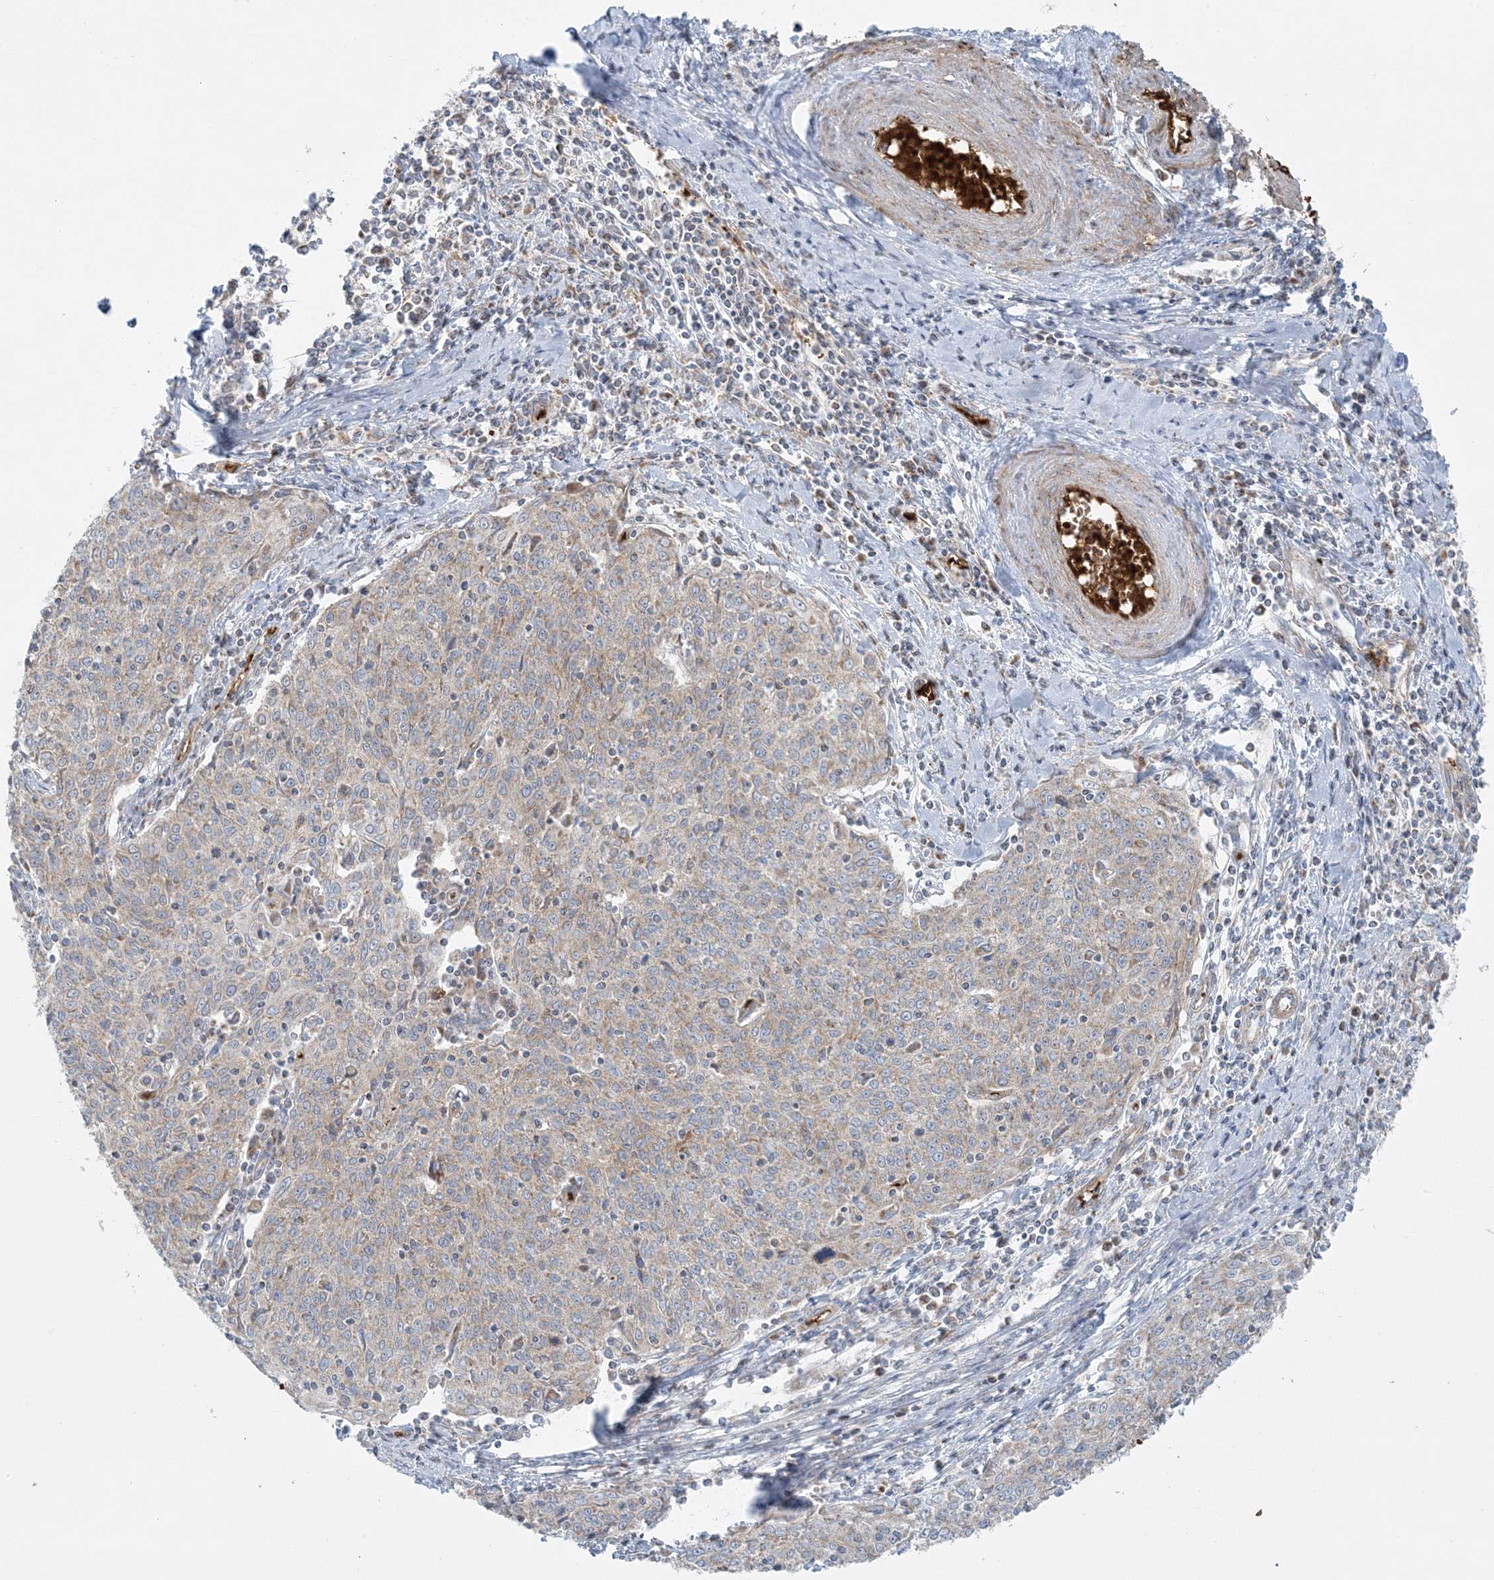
{"staining": {"intensity": "weak", "quantity": "25%-75%", "location": "cytoplasmic/membranous"}, "tissue": "cervical cancer", "cell_type": "Tumor cells", "image_type": "cancer", "snomed": [{"axis": "morphology", "description": "Squamous cell carcinoma, NOS"}, {"axis": "topography", "description": "Cervix"}], "caption": "A photomicrograph of human cervical cancer stained for a protein displays weak cytoplasmic/membranous brown staining in tumor cells.", "gene": "PIK3R4", "patient": {"sex": "female", "age": 48}}